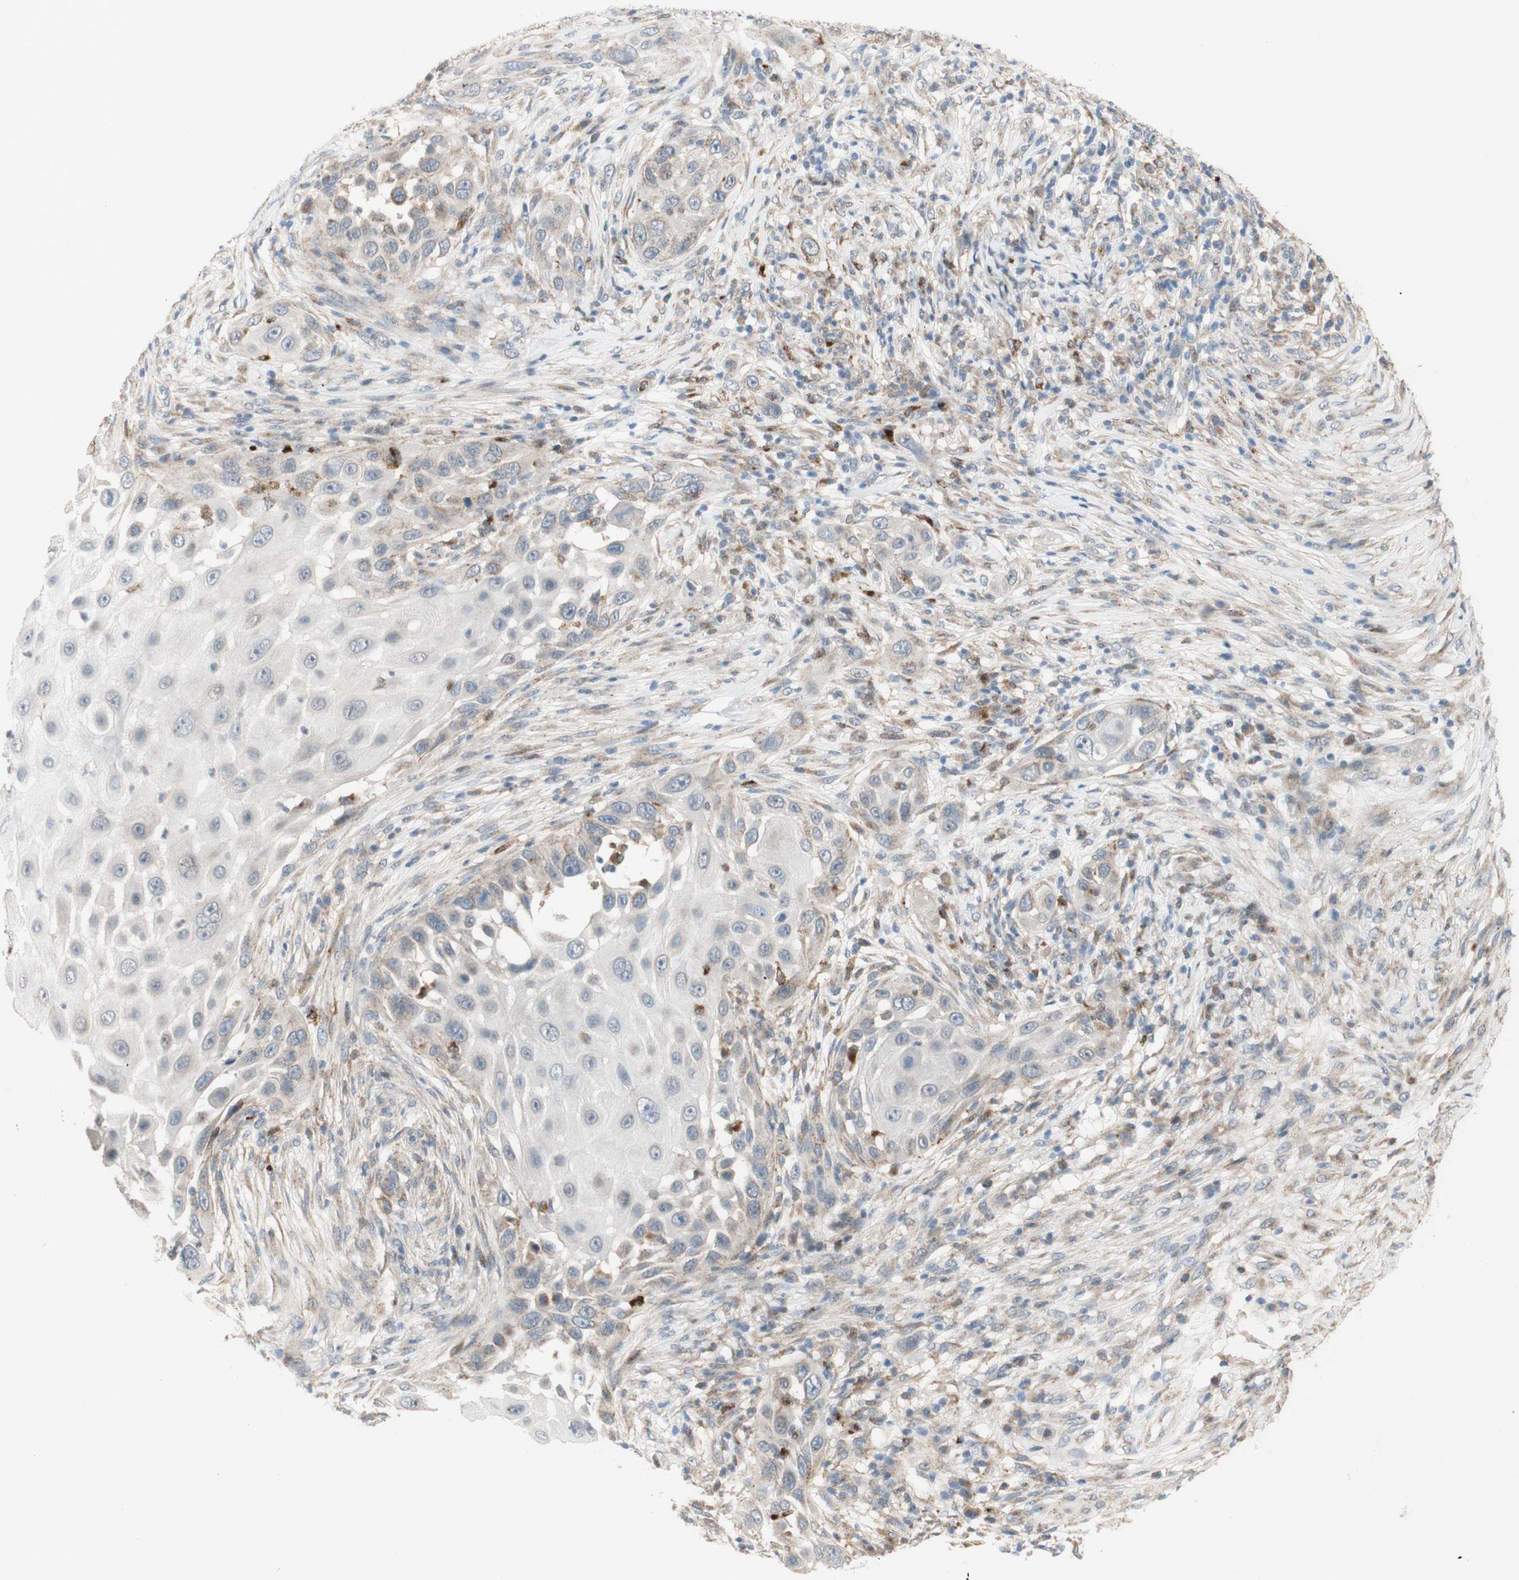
{"staining": {"intensity": "weak", "quantity": "<25%", "location": "cytoplasmic/membranous"}, "tissue": "skin cancer", "cell_type": "Tumor cells", "image_type": "cancer", "snomed": [{"axis": "morphology", "description": "Squamous cell carcinoma, NOS"}, {"axis": "topography", "description": "Skin"}], "caption": "This micrograph is of squamous cell carcinoma (skin) stained with IHC to label a protein in brown with the nuclei are counter-stained blue. There is no expression in tumor cells.", "gene": "GAPT", "patient": {"sex": "female", "age": 44}}